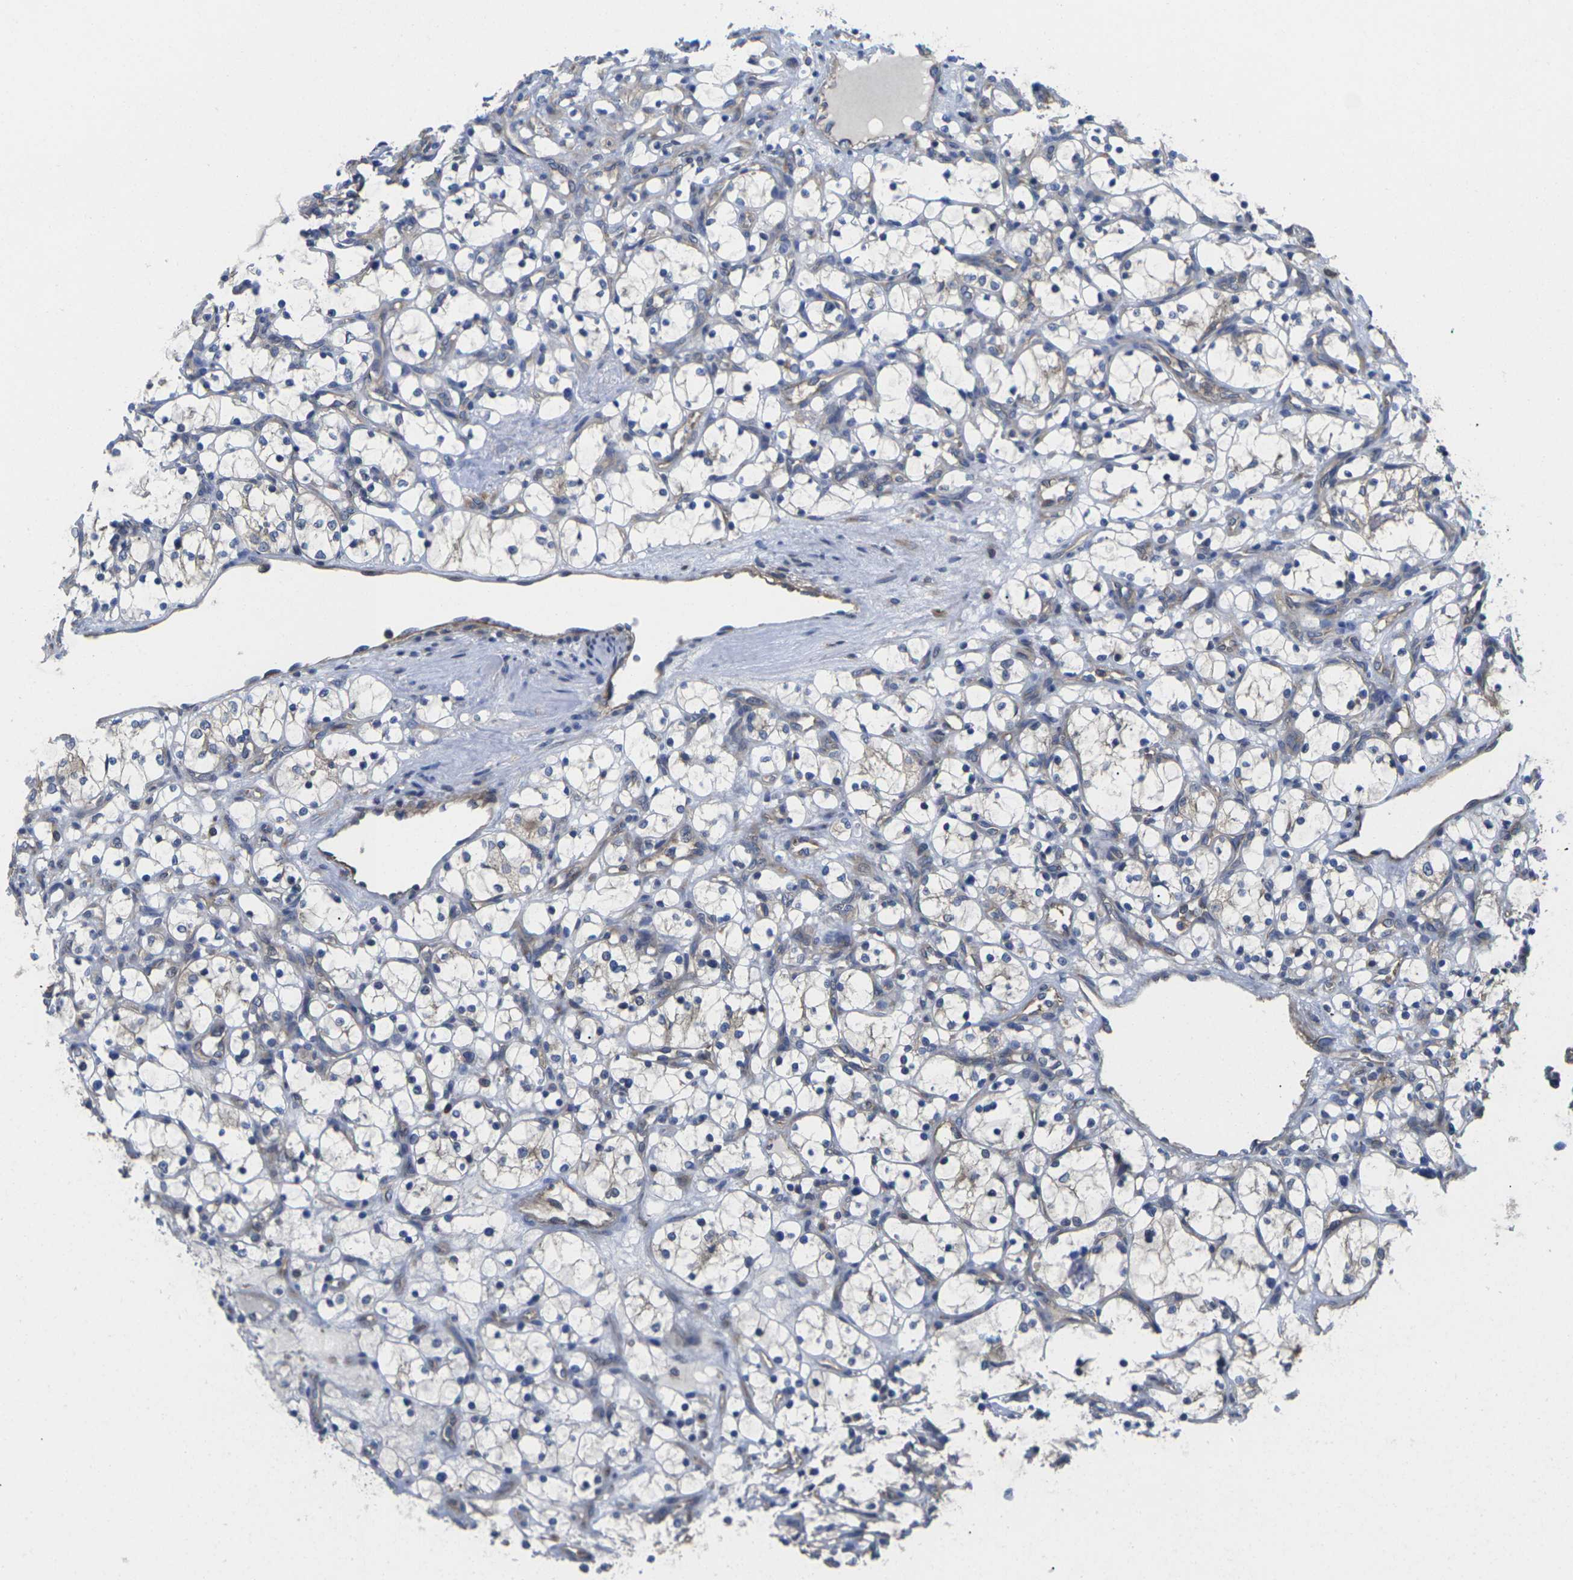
{"staining": {"intensity": "weak", "quantity": "<25%", "location": "cytoplasmic/membranous"}, "tissue": "renal cancer", "cell_type": "Tumor cells", "image_type": "cancer", "snomed": [{"axis": "morphology", "description": "Adenocarcinoma, NOS"}, {"axis": "topography", "description": "Kidney"}], "caption": "The micrograph displays no staining of tumor cells in renal cancer (adenocarcinoma).", "gene": "TMCC2", "patient": {"sex": "female", "age": 69}}